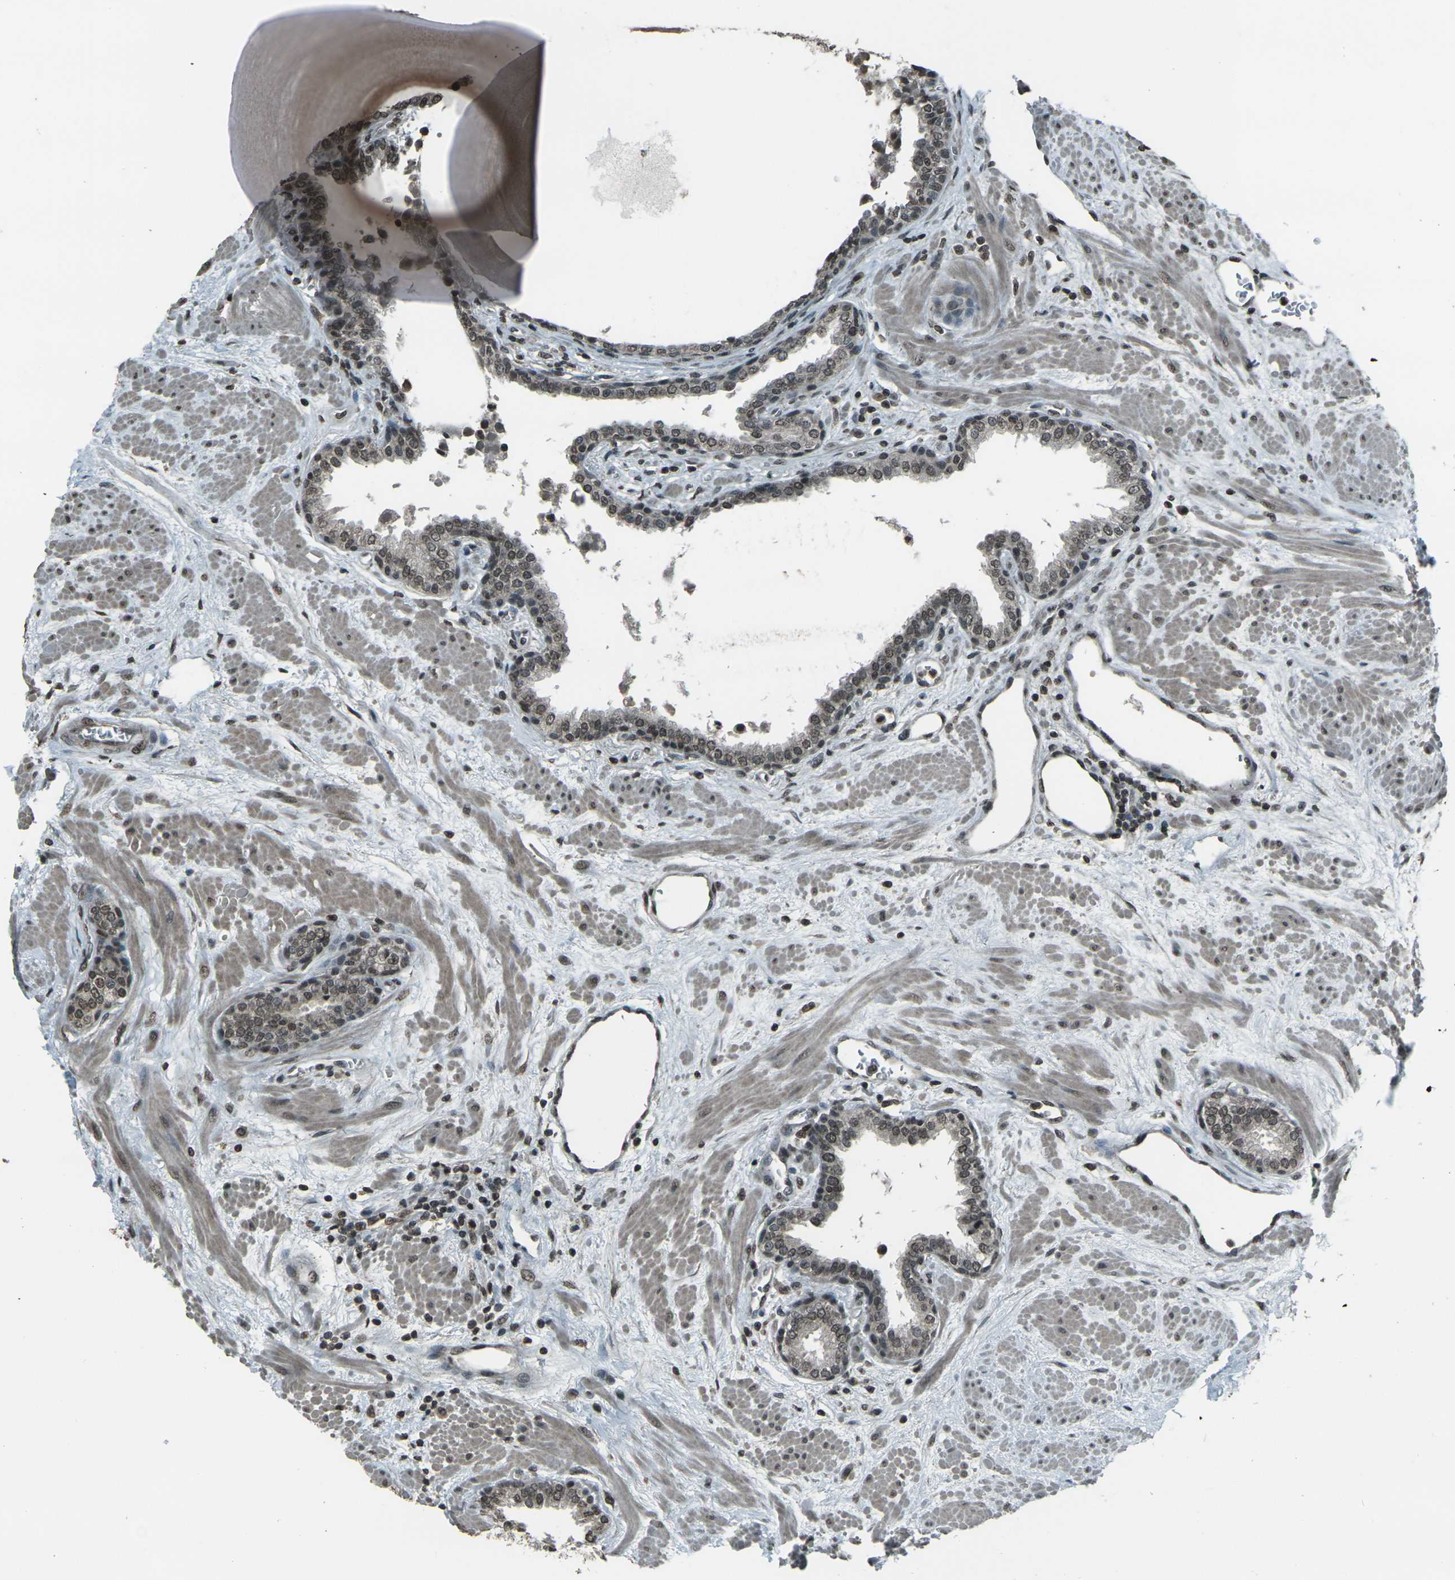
{"staining": {"intensity": "moderate", "quantity": "25%-75%", "location": "nuclear"}, "tissue": "prostate", "cell_type": "Glandular cells", "image_type": "normal", "snomed": [{"axis": "morphology", "description": "Normal tissue, NOS"}, {"axis": "topography", "description": "Prostate"}], "caption": "Protein staining of unremarkable prostate shows moderate nuclear staining in approximately 25%-75% of glandular cells. Nuclei are stained in blue.", "gene": "PRPF8", "patient": {"sex": "male", "age": 51}}